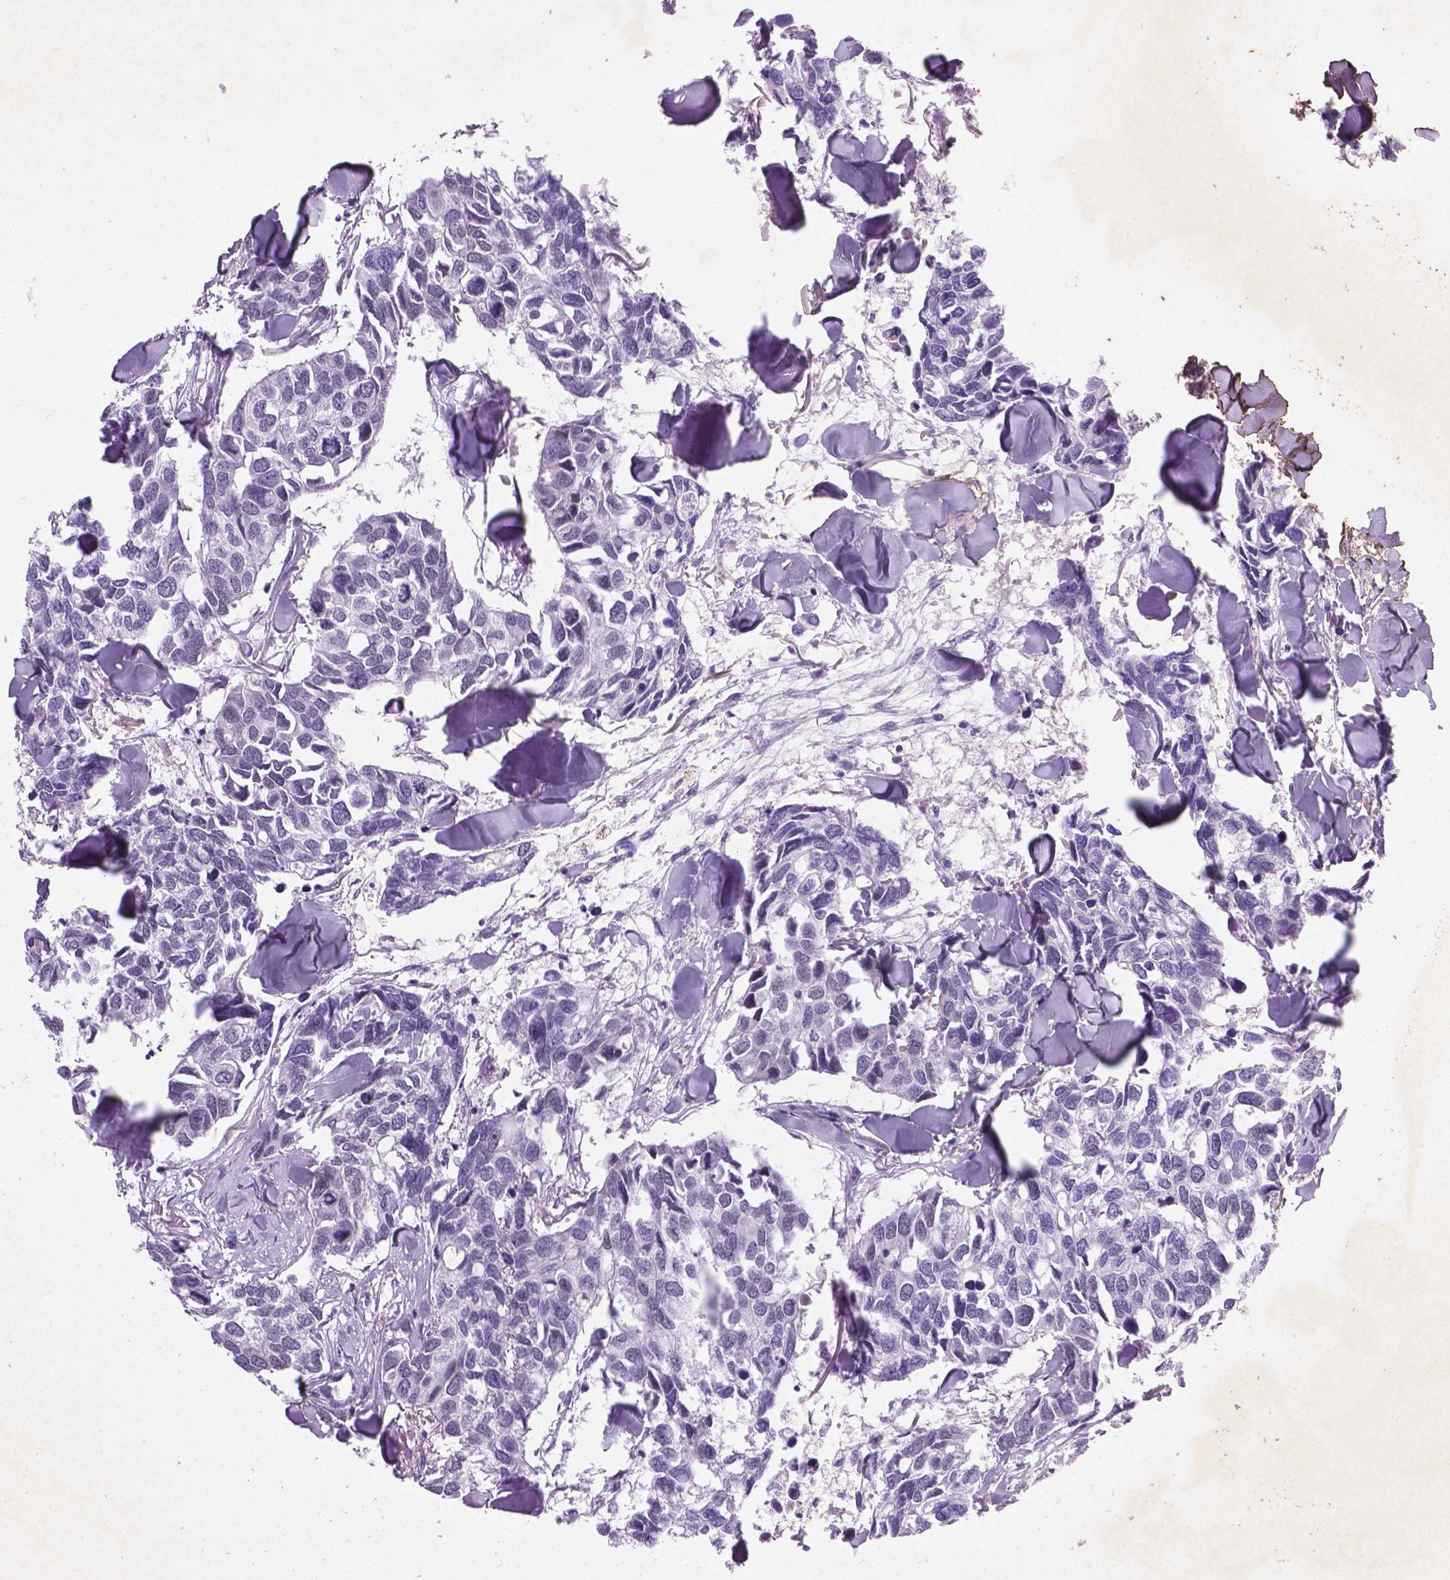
{"staining": {"intensity": "negative", "quantity": "none", "location": "none"}, "tissue": "breast cancer", "cell_type": "Tumor cells", "image_type": "cancer", "snomed": [{"axis": "morphology", "description": "Duct carcinoma"}, {"axis": "topography", "description": "Breast"}], "caption": "An immunohistochemistry micrograph of breast cancer (intraductal carcinoma) is shown. There is no staining in tumor cells of breast cancer (intraductal carcinoma).", "gene": "C18orf21", "patient": {"sex": "female", "age": 83}}